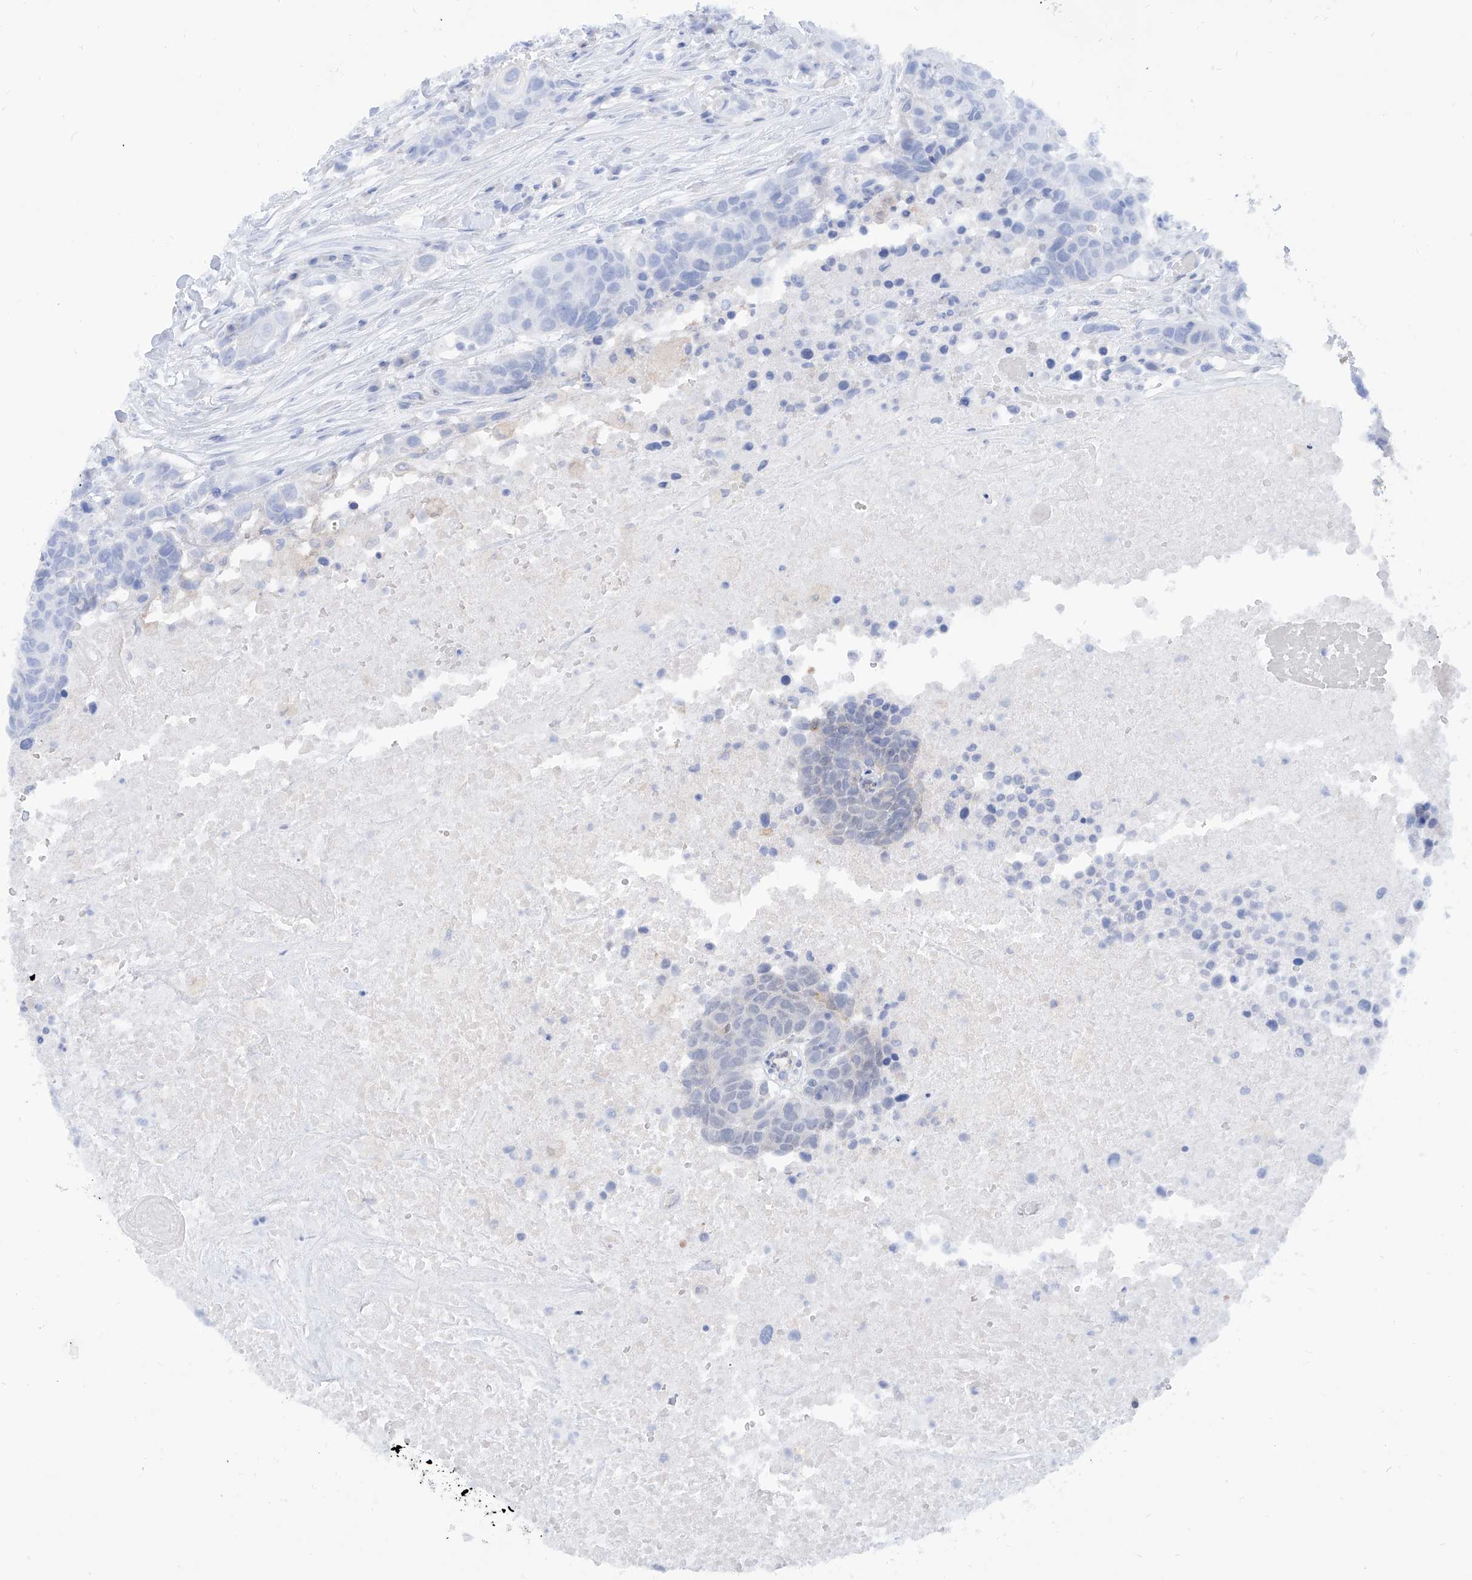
{"staining": {"intensity": "negative", "quantity": "none", "location": "none"}, "tissue": "head and neck cancer", "cell_type": "Tumor cells", "image_type": "cancer", "snomed": [{"axis": "morphology", "description": "Squamous cell carcinoma, NOS"}, {"axis": "topography", "description": "Head-Neck"}], "caption": "An immunohistochemistry photomicrograph of squamous cell carcinoma (head and neck) is shown. There is no staining in tumor cells of squamous cell carcinoma (head and neck). Brightfield microscopy of immunohistochemistry stained with DAB (3,3'-diaminobenzidine) (brown) and hematoxylin (blue), captured at high magnification.", "gene": "PDXK", "patient": {"sex": "male", "age": 66}}